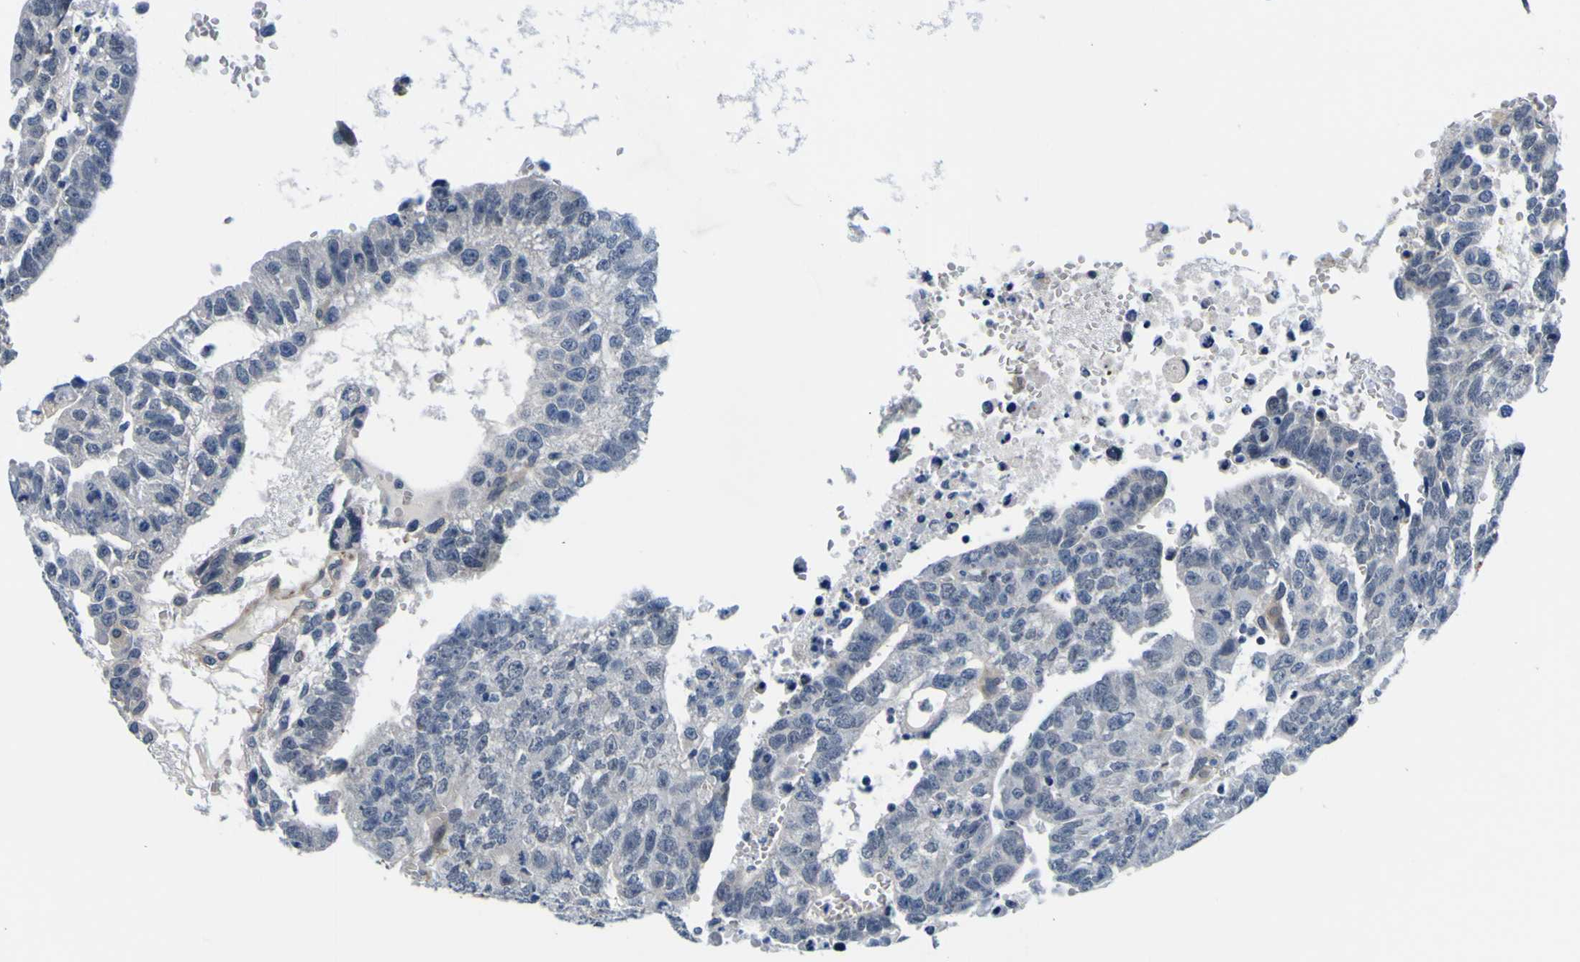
{"staining": {"intensity": "negative", "quantity": "none", "location": "none"}, "tissue": "testis cancer", "cell_type": "Tumor cells", "image_type": "cancer", "snomed": [{"axis": "morphology", "description": "Seminoma, NOS"}, {"axis": "morphology", "description": "Carcinoma, Embryonal, NOS"}, {"axis": "topography", "description": "Testis"}], "caption": "This is a image of IHC staining of testis cancer (embryonal carcinoma), which shows no staining in tumor cells. (Immunohistochemistry (ihc), brightfield microscopy, high magnification).", "gene": "POSTN", "patient": {"sex": "male", "age": 52}}